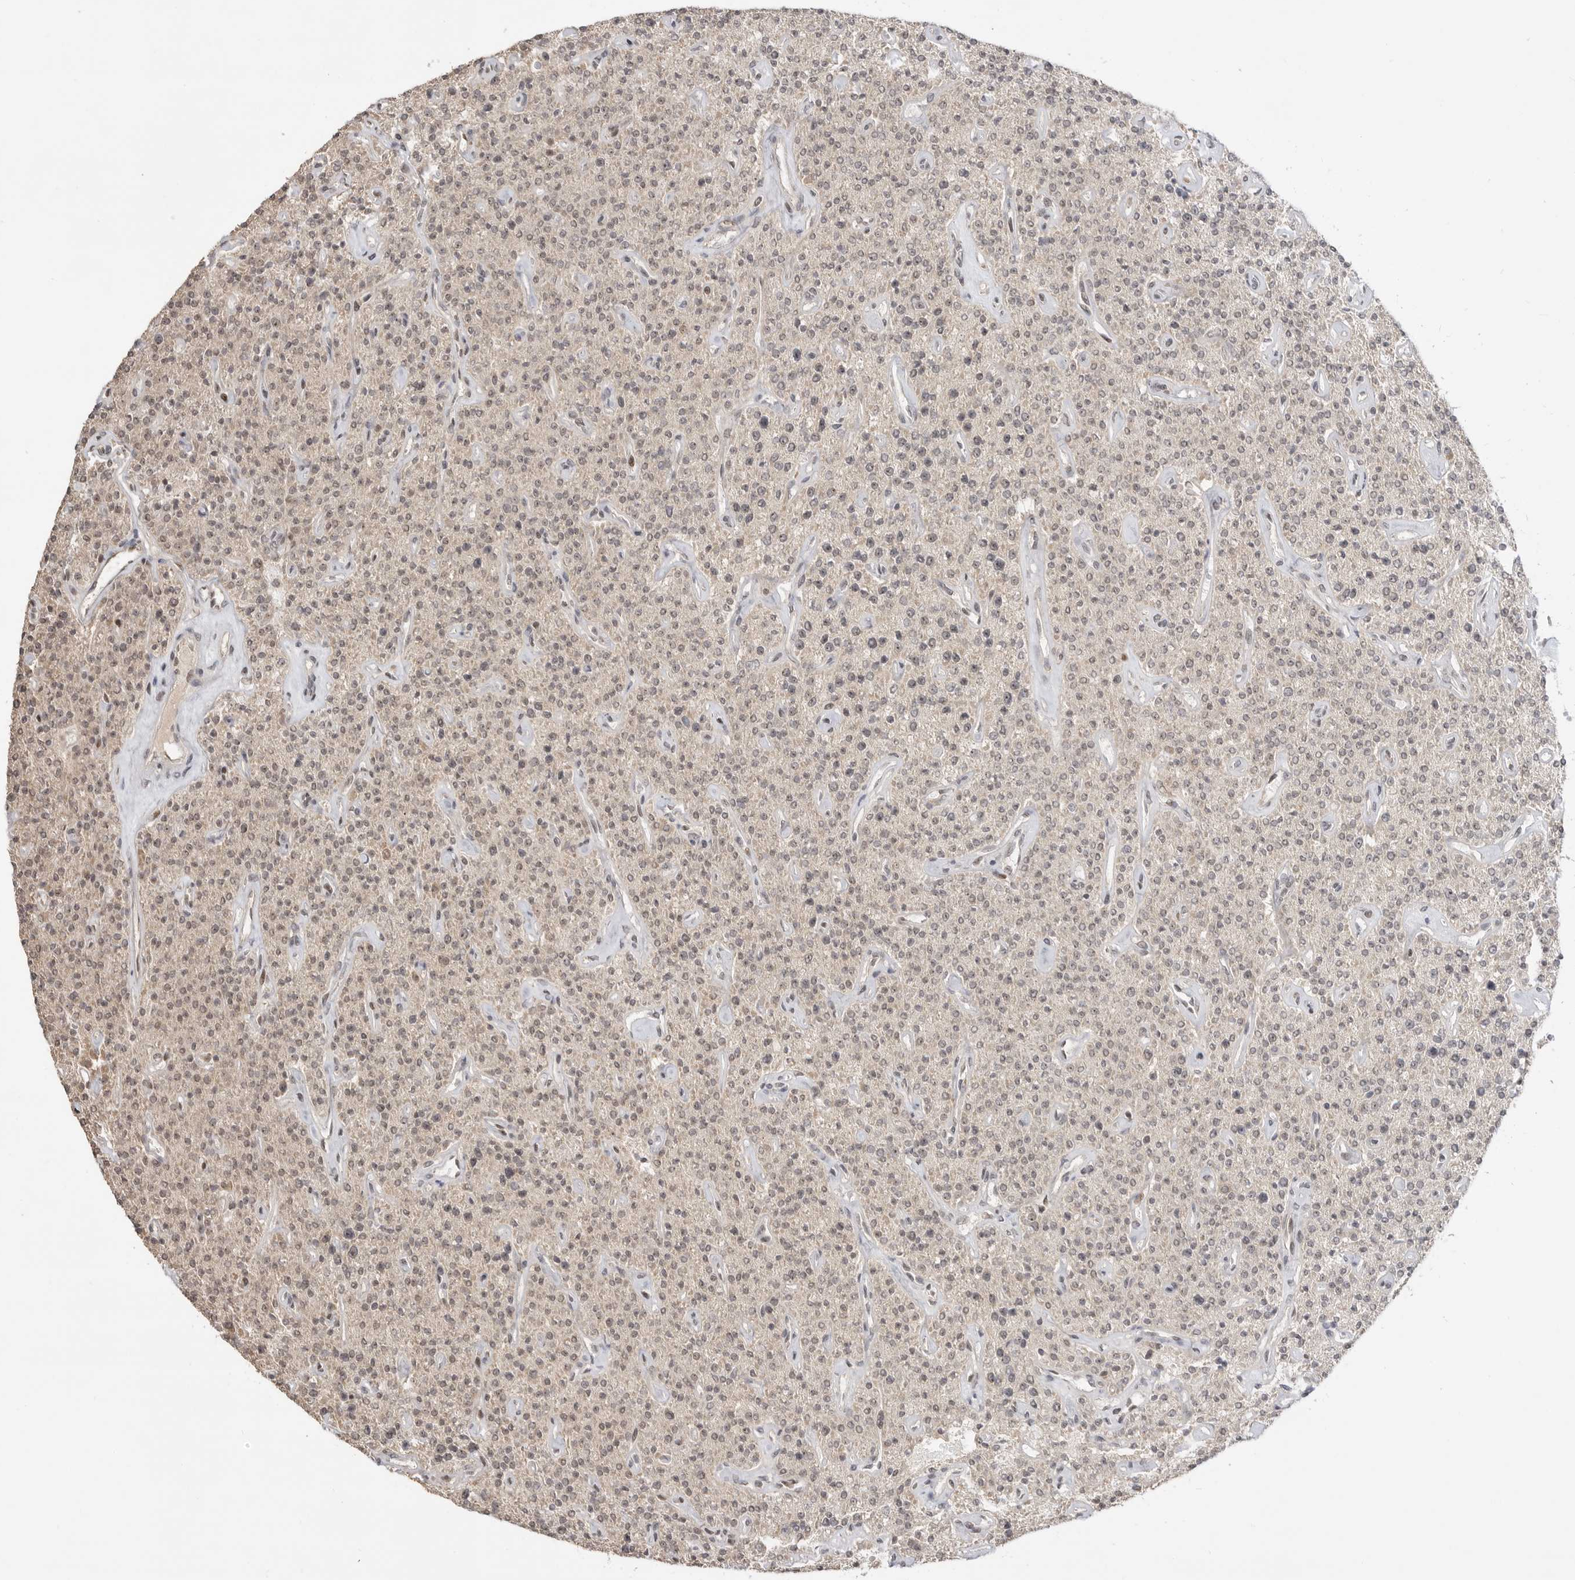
{"staining": {"intensity": "moderate", "quantity": "25%-75%", "location": "cytoplasmic/membranous"}, "tissue": "parathyroid gland", "cell_type": "Glandular cells", "image_type": "normal", "snomed": [{"axis": "morphology", "description": "Normal tissue, NOS"}, {"axis": "topography", "description": "Parathyroid gland"}], "caption": "A histopathology image showing moderate cytoplasmic/membranous expression in approximately 25%-75% of glandular cells in normal parathyroid gland, as visualized by brown immunohistochemical staining.", "gene": "ALKAL1", "patient": {"sex": "male", "age": 46}}